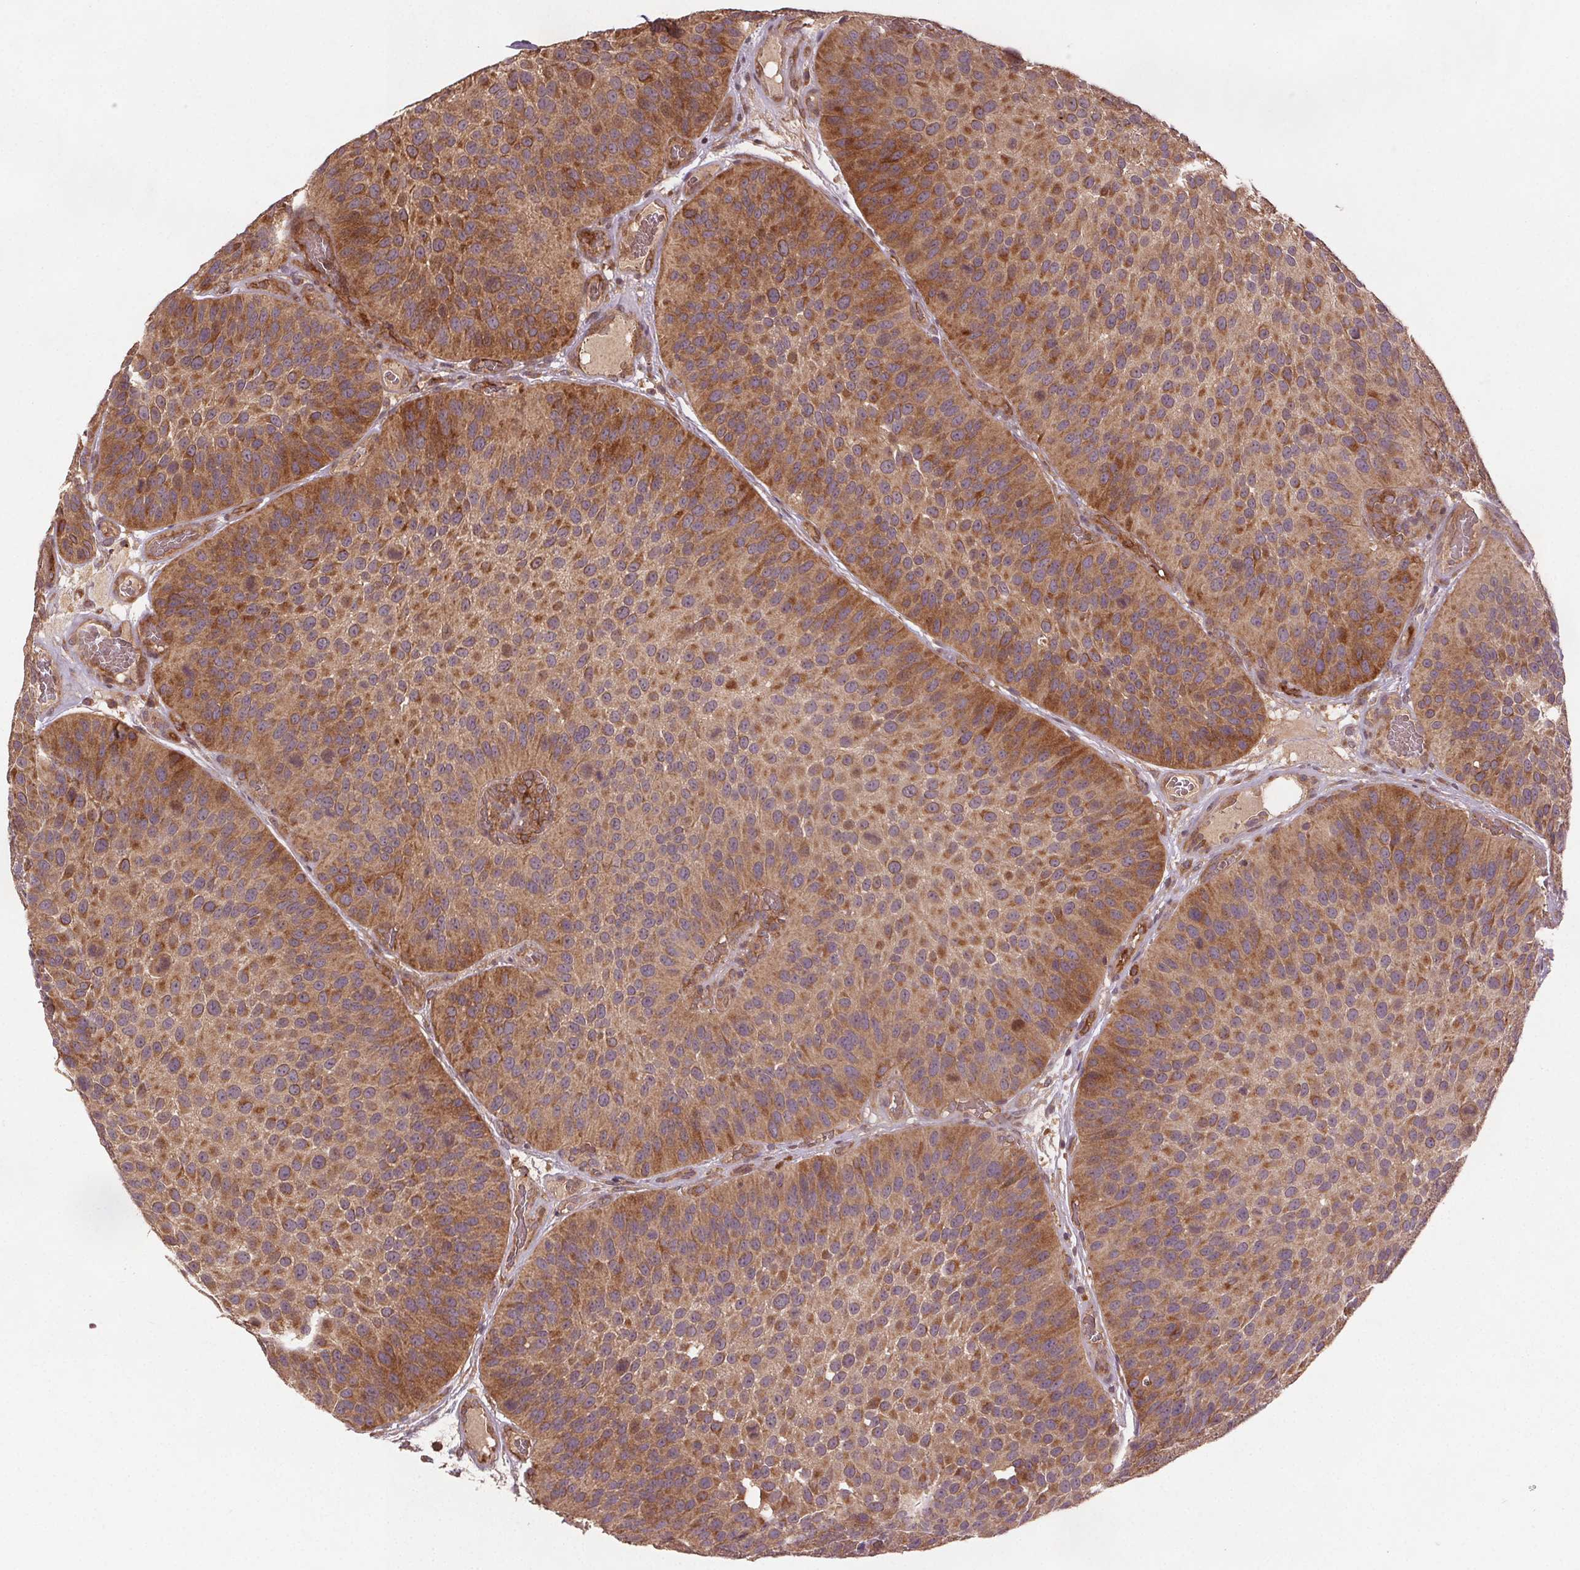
{"staining": {"intensity": "moderate", "quantity": ">75%", "location": "cytoplasmic/membranous"}, "tissue": "urothelial cancer", "cell_type": "Tumor cells", "image_type": "cancer", "snomed": [{"axis": "morphology", "description": "Urothelial carcinoma, Low grade"}, {"axis": "topography", "description": "Urinary bladder"}], "caption": "Immunohistochemical staining of human low-grade urothelial carcinoma reveals medium levels of moderate cytoplasmic/membranous protein expression in approximately >75% of tumor cells. (DAB = brown stain, brightfield microscopy at high magnification).", "gene": "SEC14L2", "patient": {"sex": "male", "age": 76}}